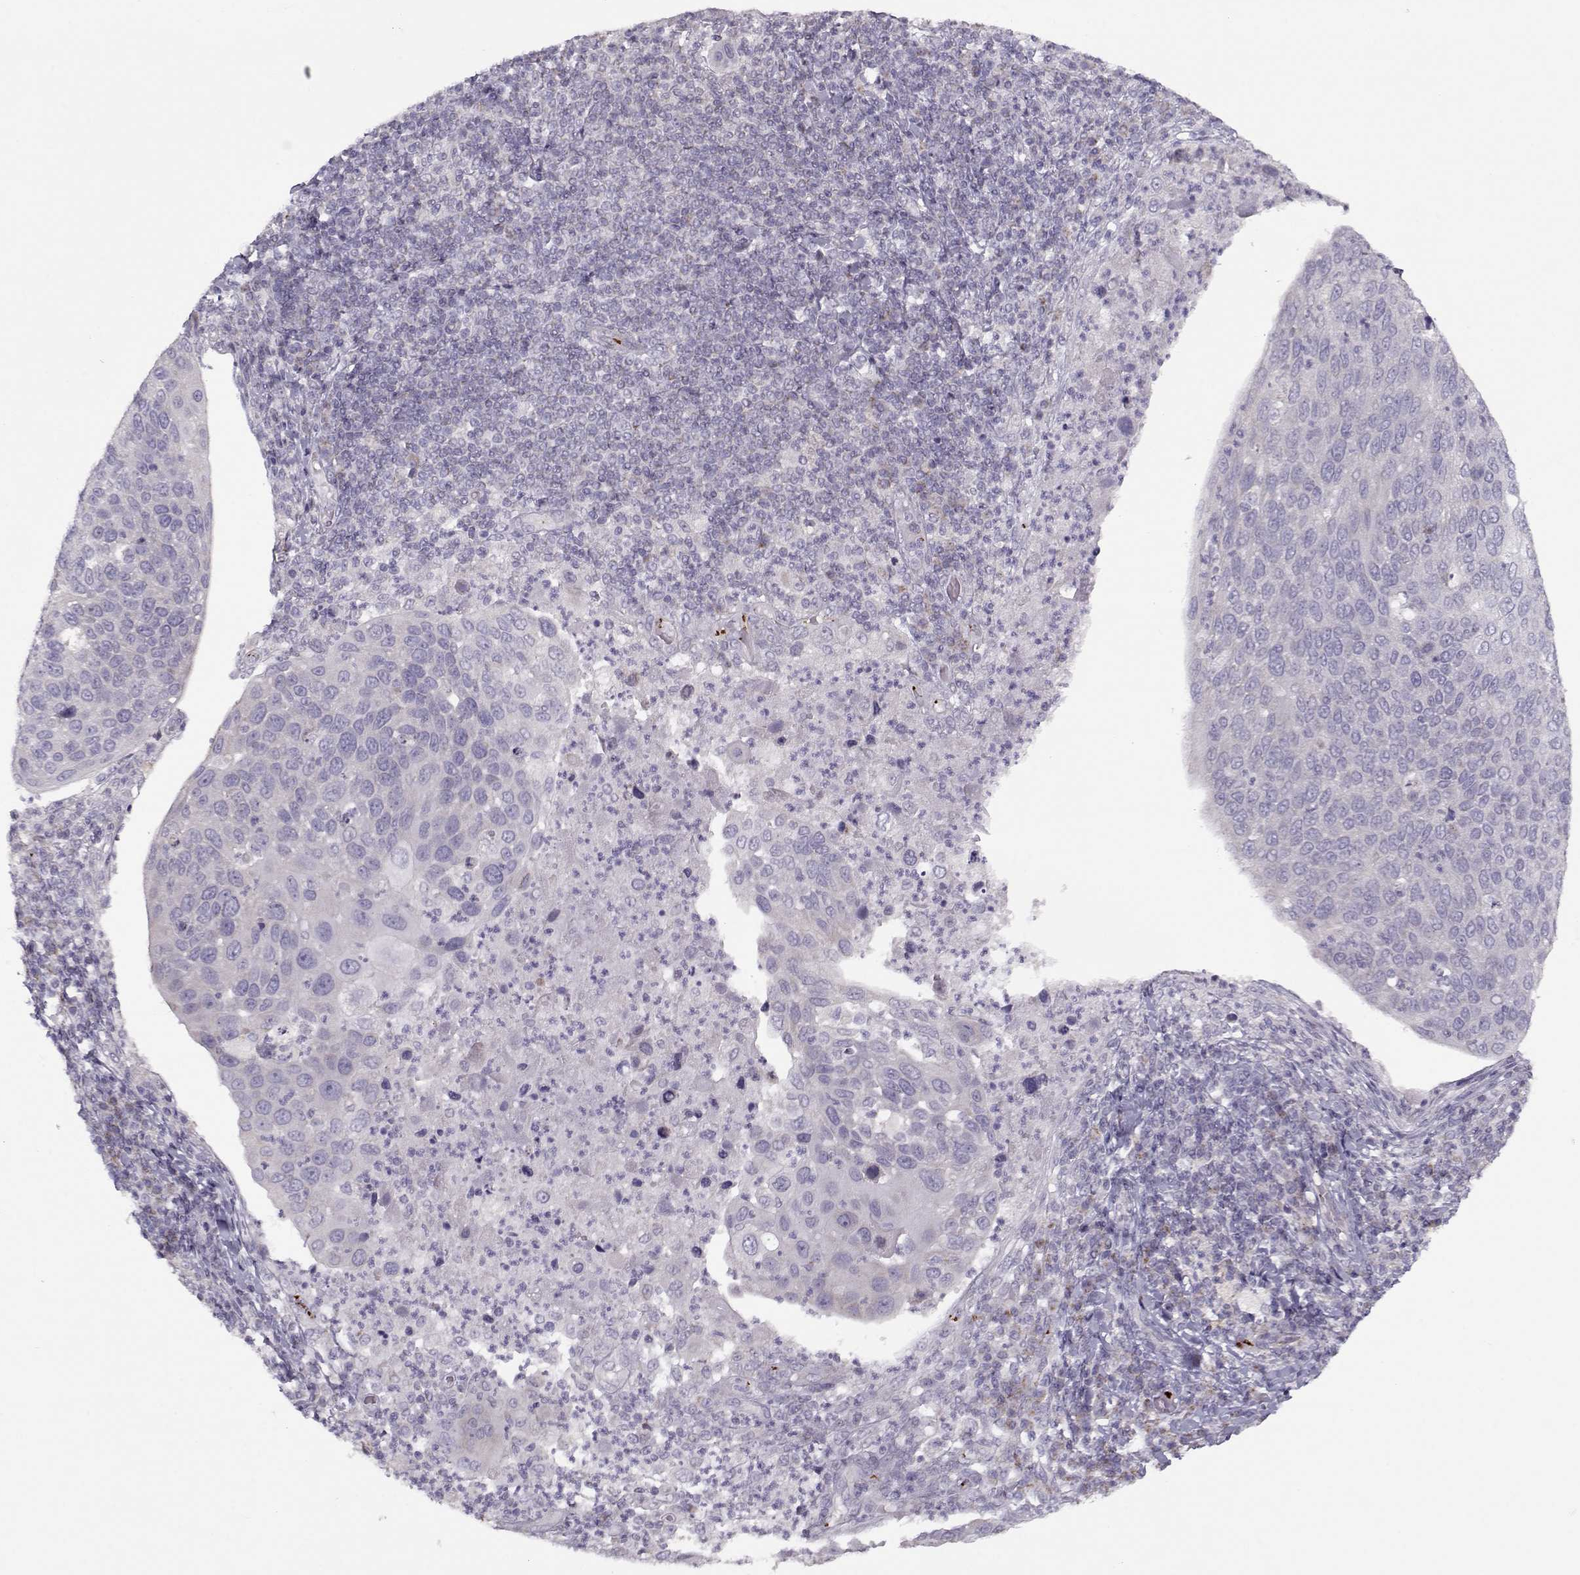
{"staining": {"intensity": "negative", "quantity": "none", "location": "none"}, "tissue": "cervical cancer", "cell_type": "Tumor cells", "image_type": "cancer", "snomed": [{"axis": "morphology", "description": "Squamous cell carcinoma, NOS"}, {"axis": "topography", "description": "Cervix"}], "caption": "Histopathology image shows no significant protein positivity in tumor cells of cervical cancer.", "gene": "KLF17", "patient": {"sex": "female", "age": 54}}